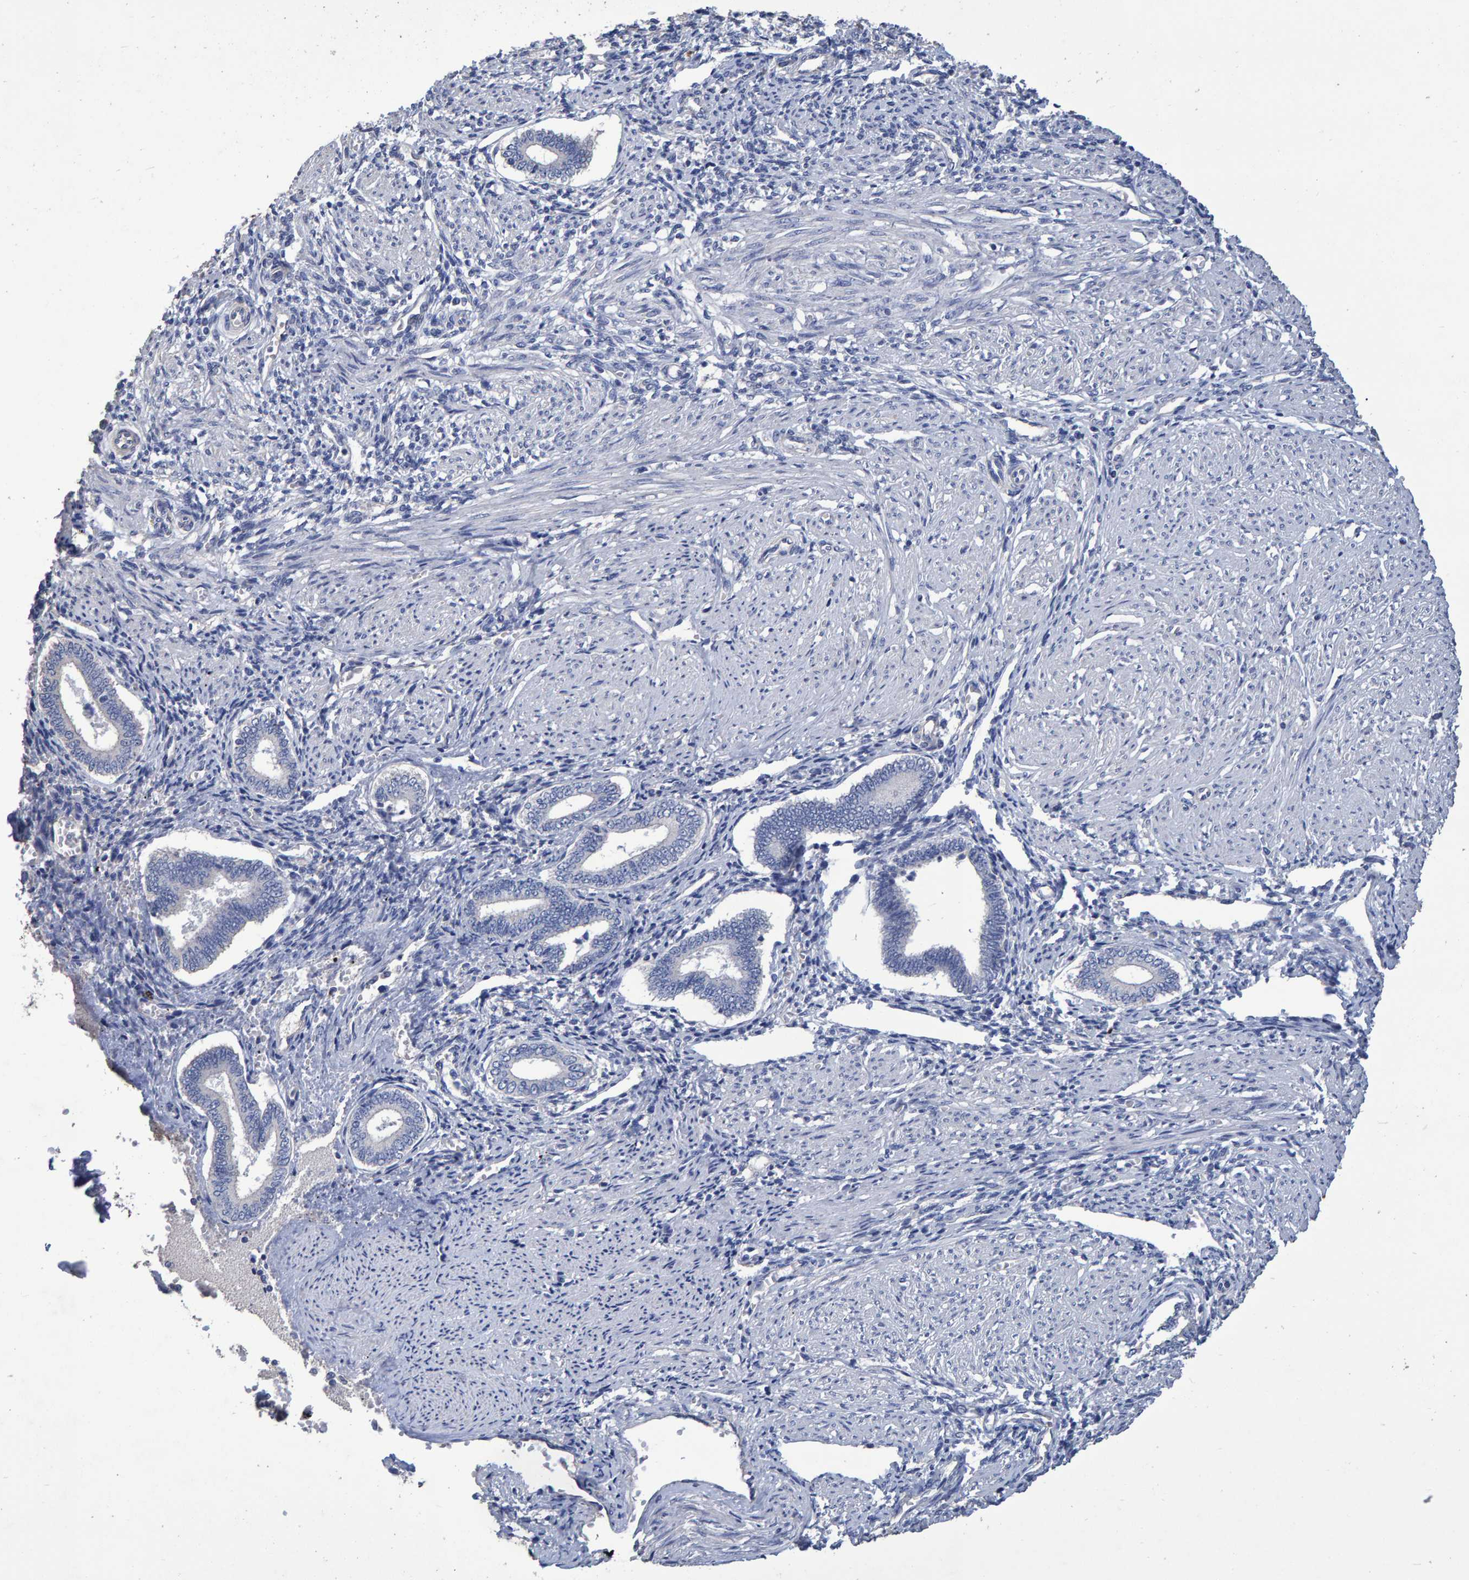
{"staining": {"intensity": "negative", "quantity": "none", "location": "none"}, "tissue": "endometrium", "cell_type": "Cells in endometrial stroma", "image_type": "normal", "snomed": [{"axis": "morphology", "description": "Normal tissue, NOS"}, {"axis": "topography", "description": "Endometrium"}], "caption": "An immunohistochemistry image of benign endometrium is shown. There is no staining in cells in endometrial stroma of endometrium. Nuclei are stained in blue.", "gene": "HEMGN", "patient": {"sex": "female", "age": 42}}